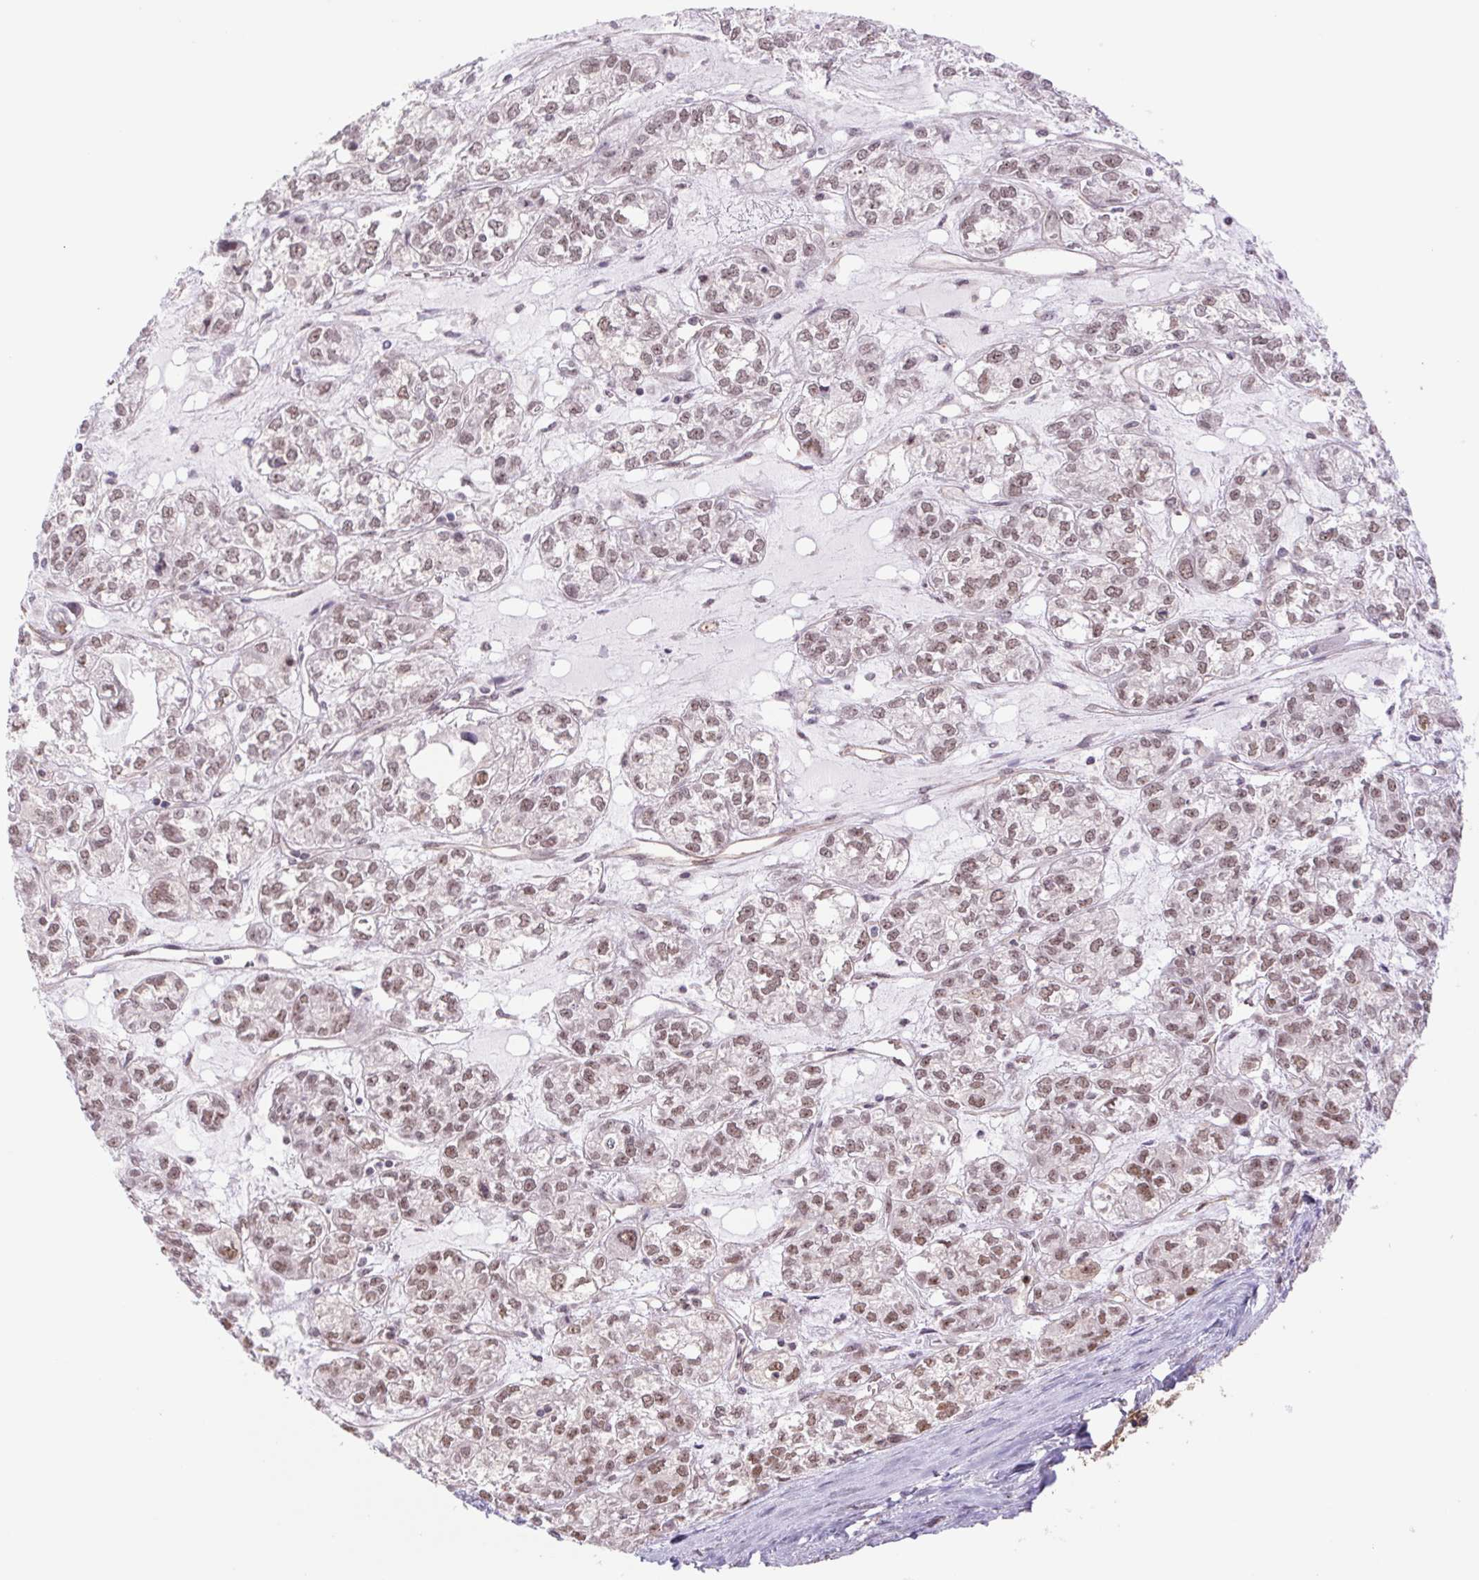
{"staining": {"intensity": "weak", "quantity": ">75%", "location": "nuclear"}, "tissue": "ovarian cancer", "cell_type": "Tumor cells", "image_type": "cancer", "snomed": [{"axis": "morphology", "description": "Carcinoma, endometroid"}, {"axis": "topography", "description": "Ovary"}], "caption": "A brown stain shows weak nuclear staining of a protein in human ovarian endometroid carcinoma tumor cells.", "gene": "CWC25", "patient": {"sex": "female", "age": 64}}